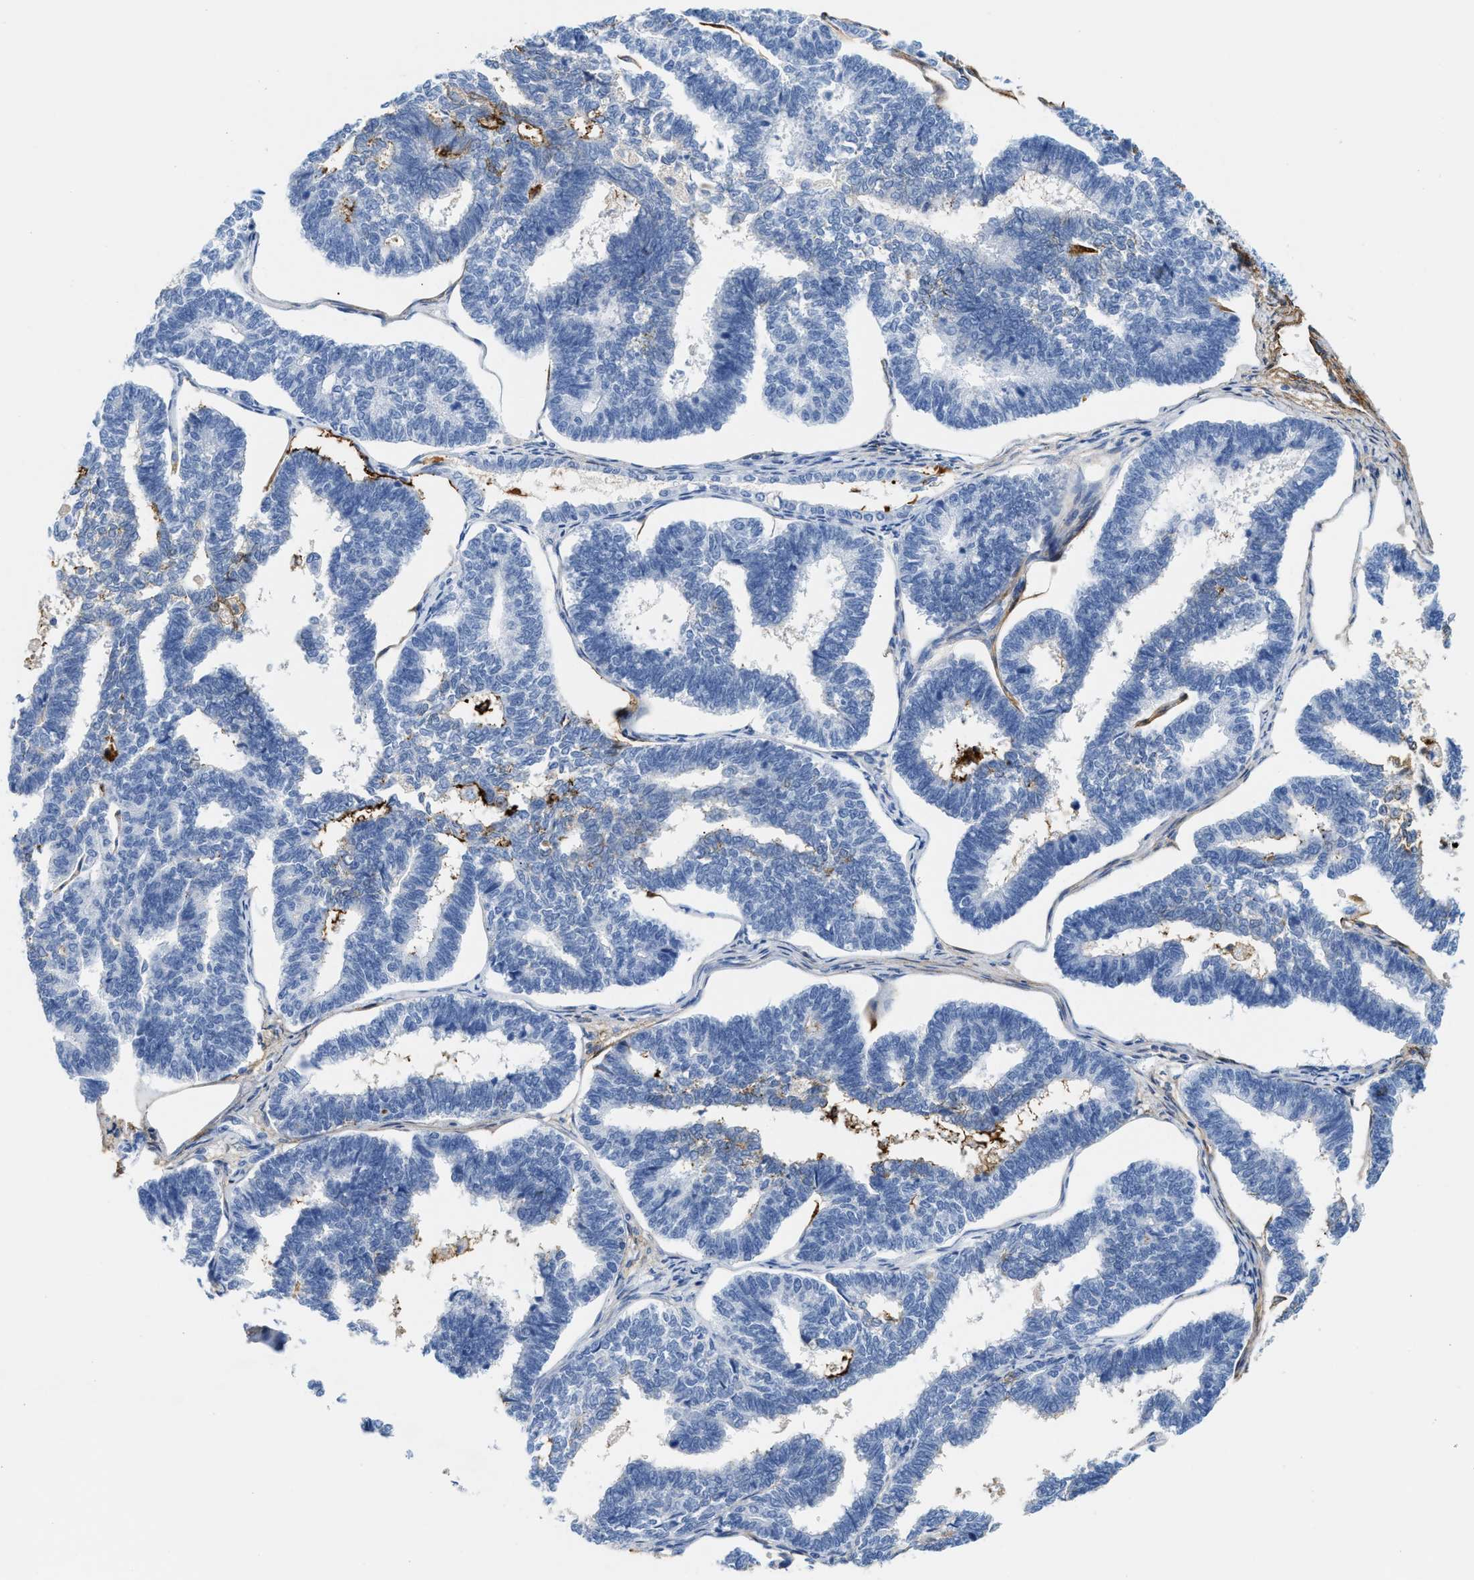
{"staining": {"intensity": "negative", "quantity": "none", "location": "none"}, "tissue": "endometrial cancer", "cell_type": "Tumor cells", "image_type": "cancer", "snomed": [{"axis": "morphology", "description": "Adenocarcinoma, NOS"}, {"axis": "topography", "description": "Endometrium"}], "caption": "A histopathology image of human endometrial cancer (adenocarcinoma) is negative for staining in tumor cells.", "gene": "TNR", "patient": {"sex": "female", "age": 70}}